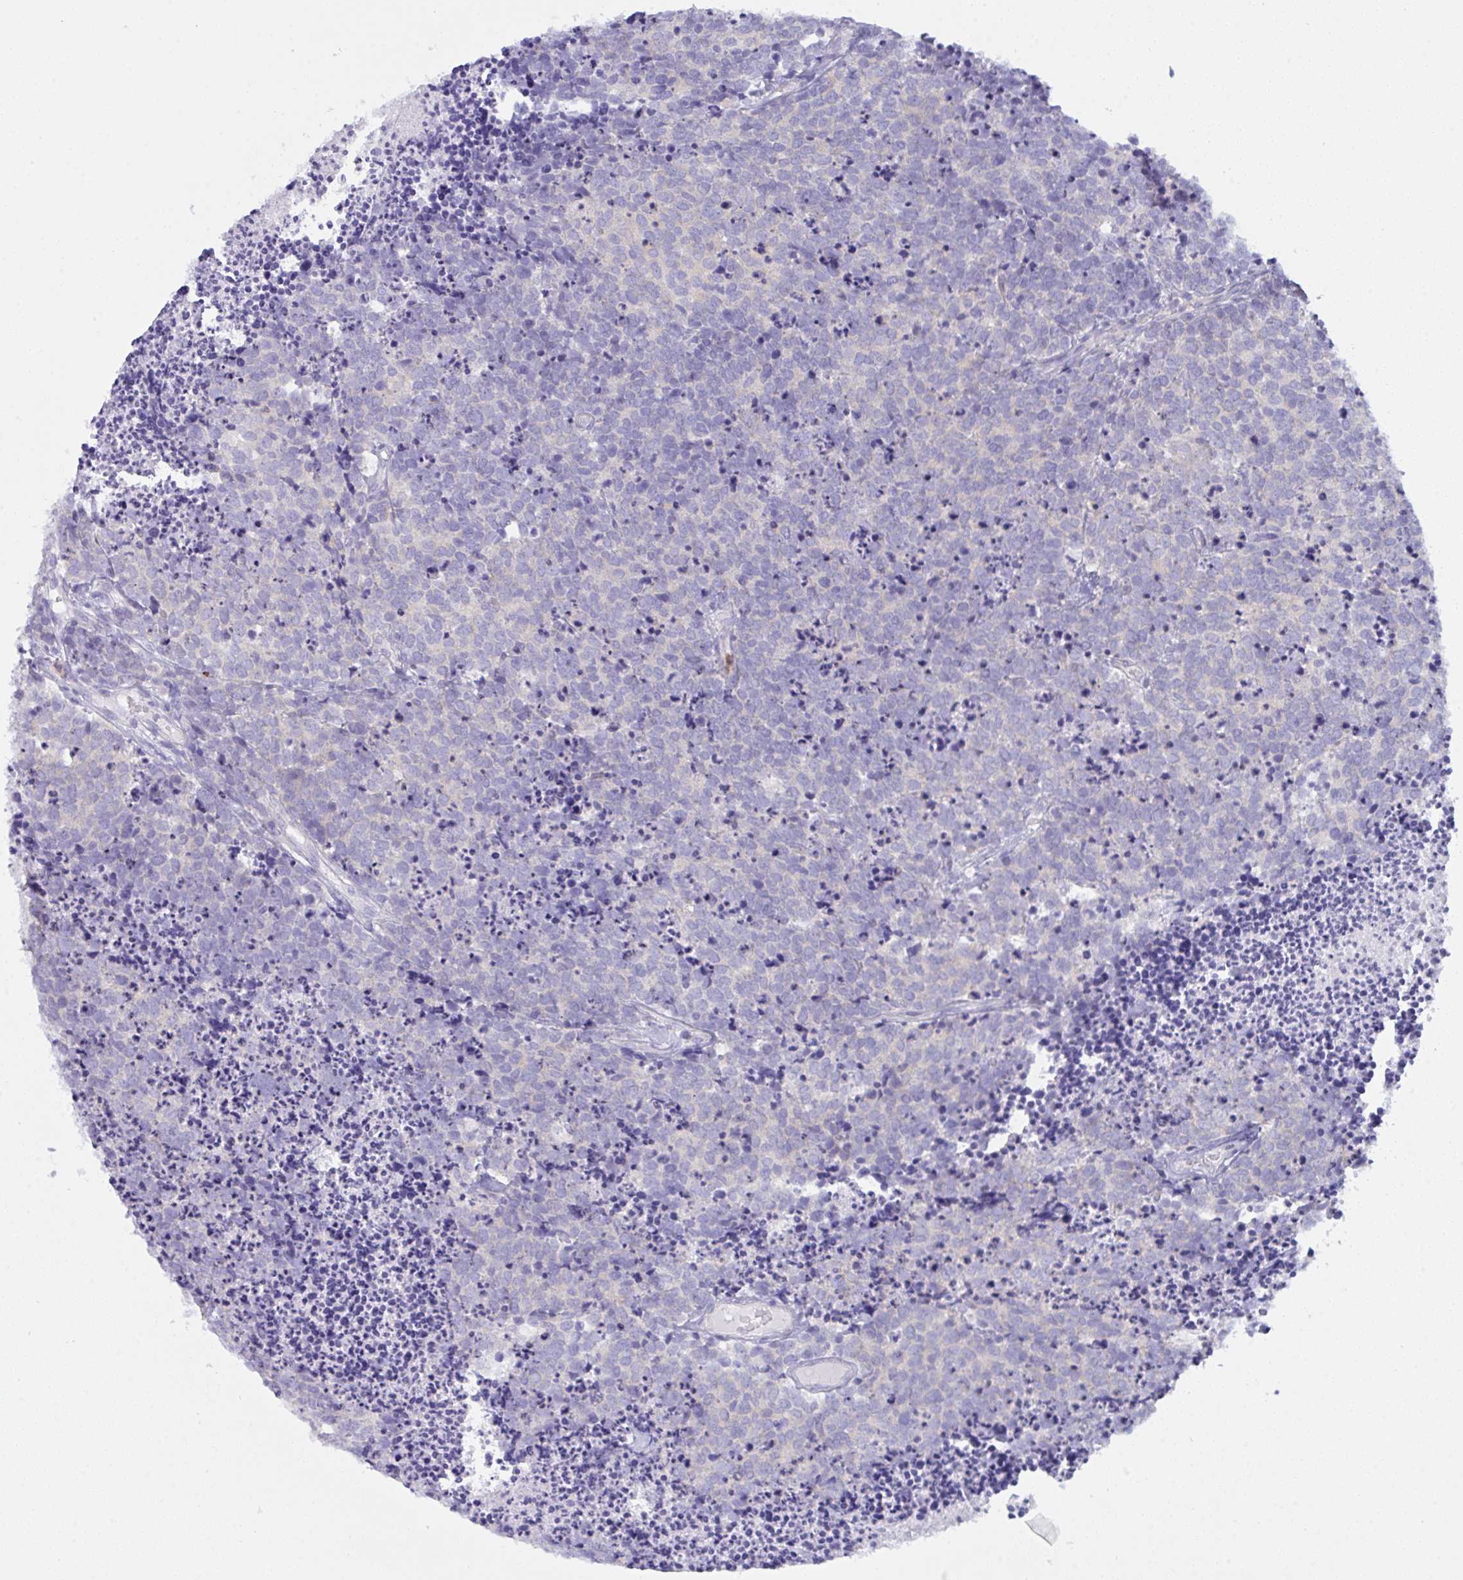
{"staining": {"intensity": "weak", "quantity": "25%-75%", "location": "cytoplasmic/membranous"}, "tissue": "carcinoid", "cell_type": "Tumor cells", "image_type": "cancer", "snomed": [{"axis": "morphology", "description": "Carcinoid, malignant, NOS"}, {"axis": "topography", "description": "Skin"}], "caption": "This is a photomicrograph of immunohistochemistry staining of carcinoid, which shows weak positivity in the cytoplasmic/membranous of tumor cells.", "gene": "CEP170B", "patient": {"sex": "female", "age": 79}}